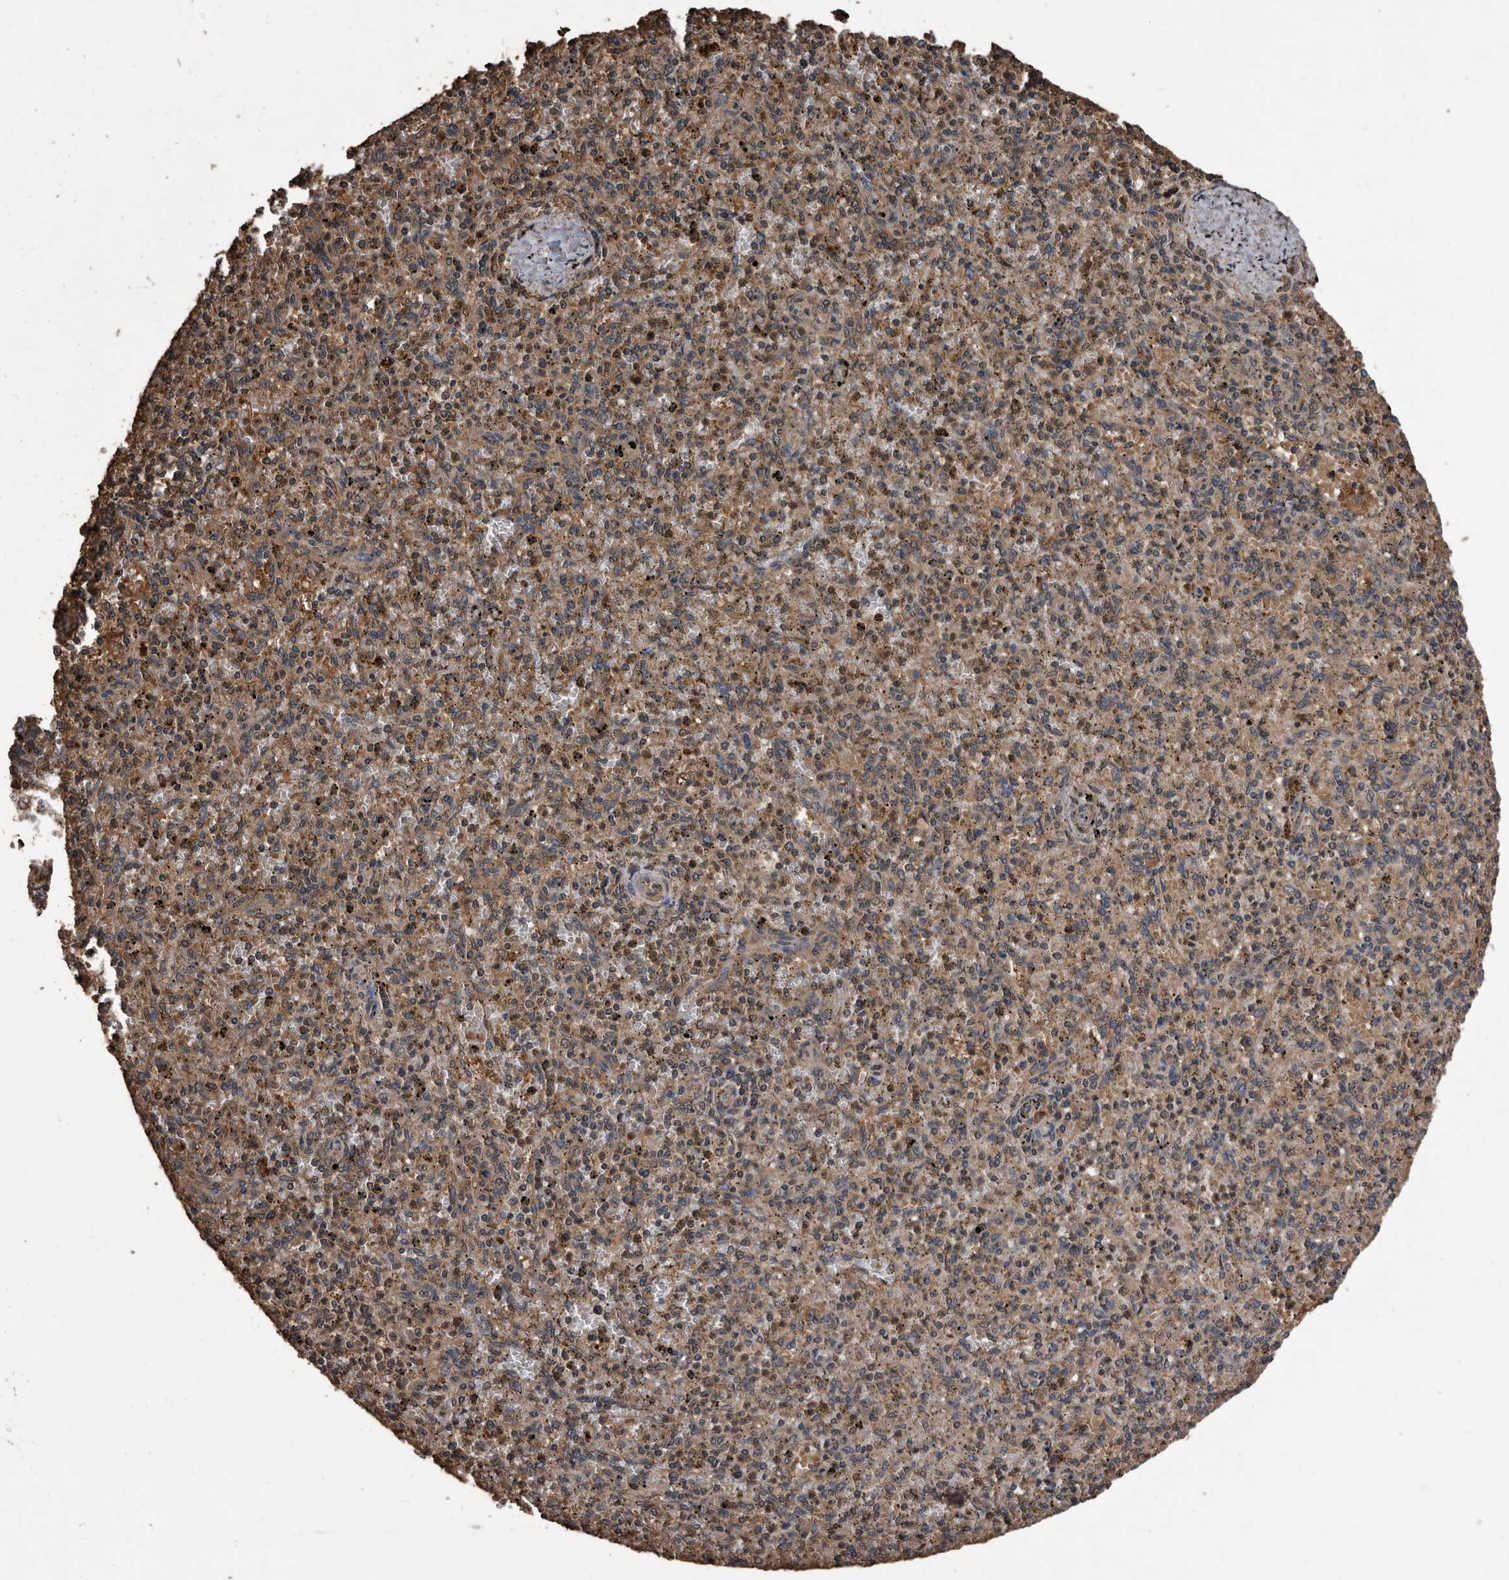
{"staining": {"intensity": "moderate", "quantity": "25%-75%", "location": "cytoplasmic/membranous"}, "tissue": "spleen", "cell_type": "Cells in red pulp", "image_type": "normal", "snomed": [{"axis": "morphology", "description": "Normal tissue, NOS"}, {"axis": "topography", "description": "Spleen"}], "caption": "Immunohistochemical staining of benign human spleen reveals 25%-75% levels of moderate cytoplasmic/membranous protein positivity in approximately 25%-75% of cells in red pulp.", "gene": "NRBP1", "patient": {"sex": "male", "age": 72}}